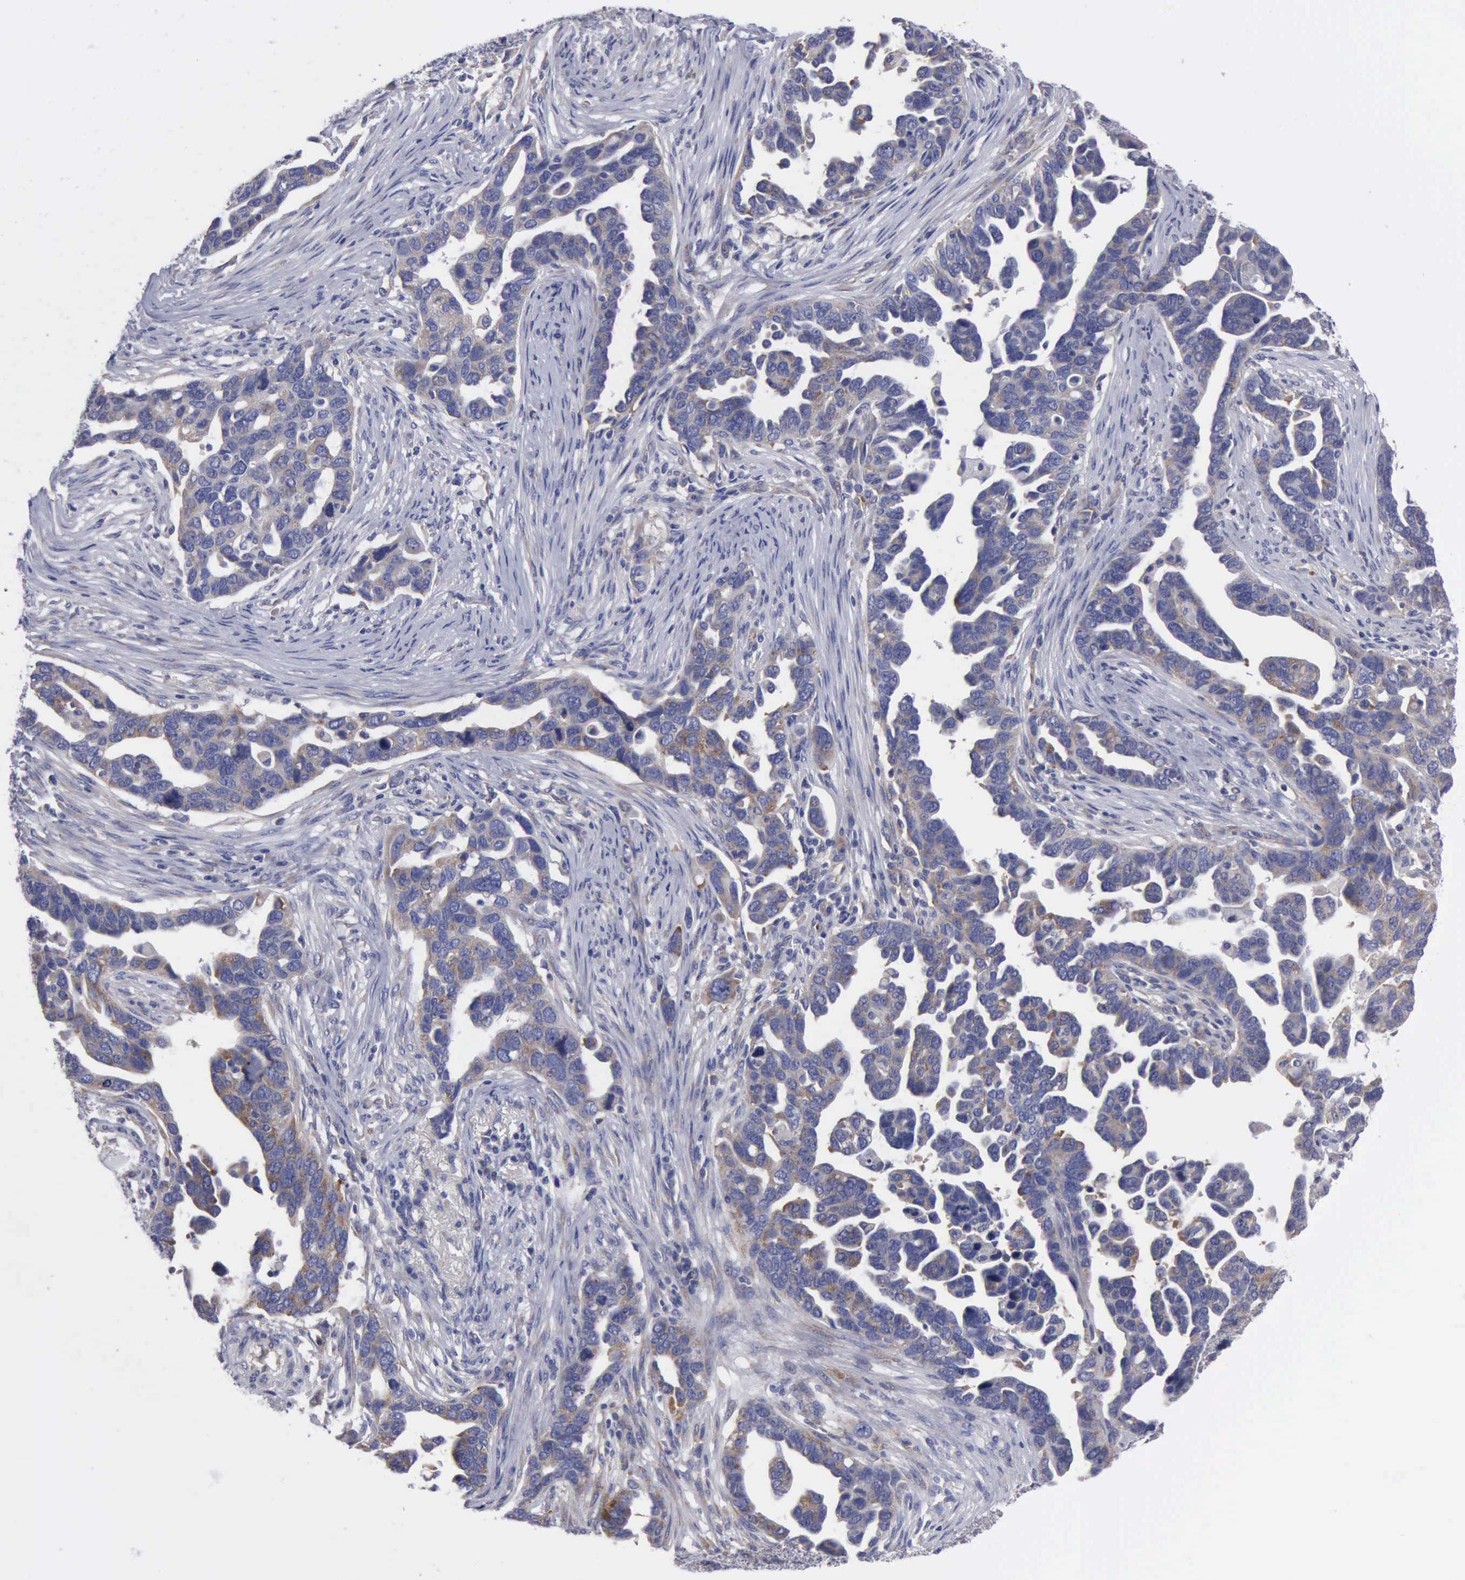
{"staining": {"intensity": "moderate", "quantity": "25%-75%", "location": "cytoplasmic/membranous"}, "tissue": "ovarian cancer", "cell_type": "Tumor cells", "image_type": "cancer", "snomed": [{"axis": "morphology", "description": "Cystadenocarcinoma, serous, NOS"}, {"axis": "topography", "description": "Ovary"}], "caption": "Protein analysis of ovarian cancer (serous cystadenocarcinoma) tissue shows moderate cytoplasmic/membranous staining in about 25%-75% of tumor cells. The protein of interest is stained brown, and the nuclei are stained in blue (DAB IHC with brightfield microscopy, high magnification).", "gene": "TXLNG", "patient": {"sex": "female", "age": 54}}